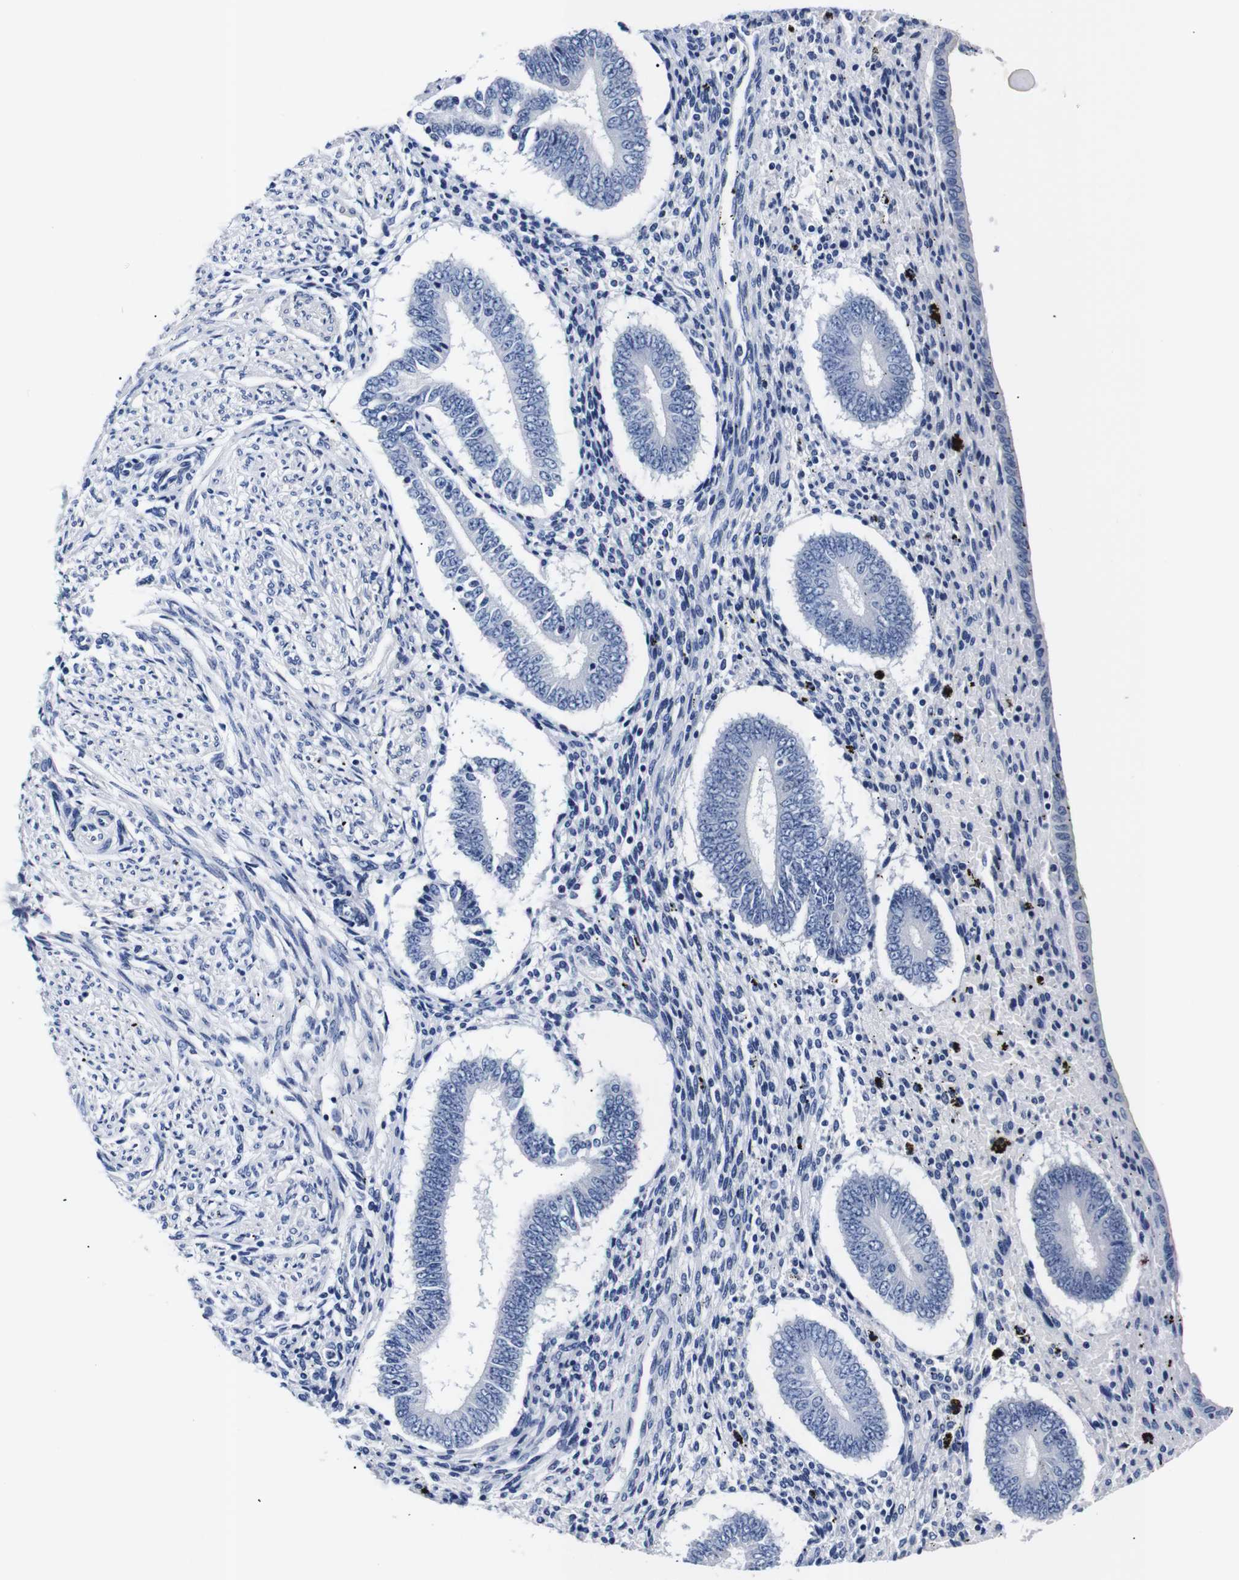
{"staining": {"intensity": "negative", "quantity": "none", "location": "none"}, "tissue": "endometrium", "cell_type": "Cells in endometrial stroma", "image_type": "normal", "snomed": [{"axis": "morphology", "description": "Normal tissue, NOS"}, {"axis": "topography", "description": "Endometrium"}], "caption": "DAB (3,3'-diaminobenzidine) immunohistochemical staining of normal human endometrium shows no significant positivity in cells in endometrial stroma. (Brightfield microscopy of DAB immunohistochemistry at high magnification).", "gene": "GAP43", "patient": {"sex": "female", "age": 42}}